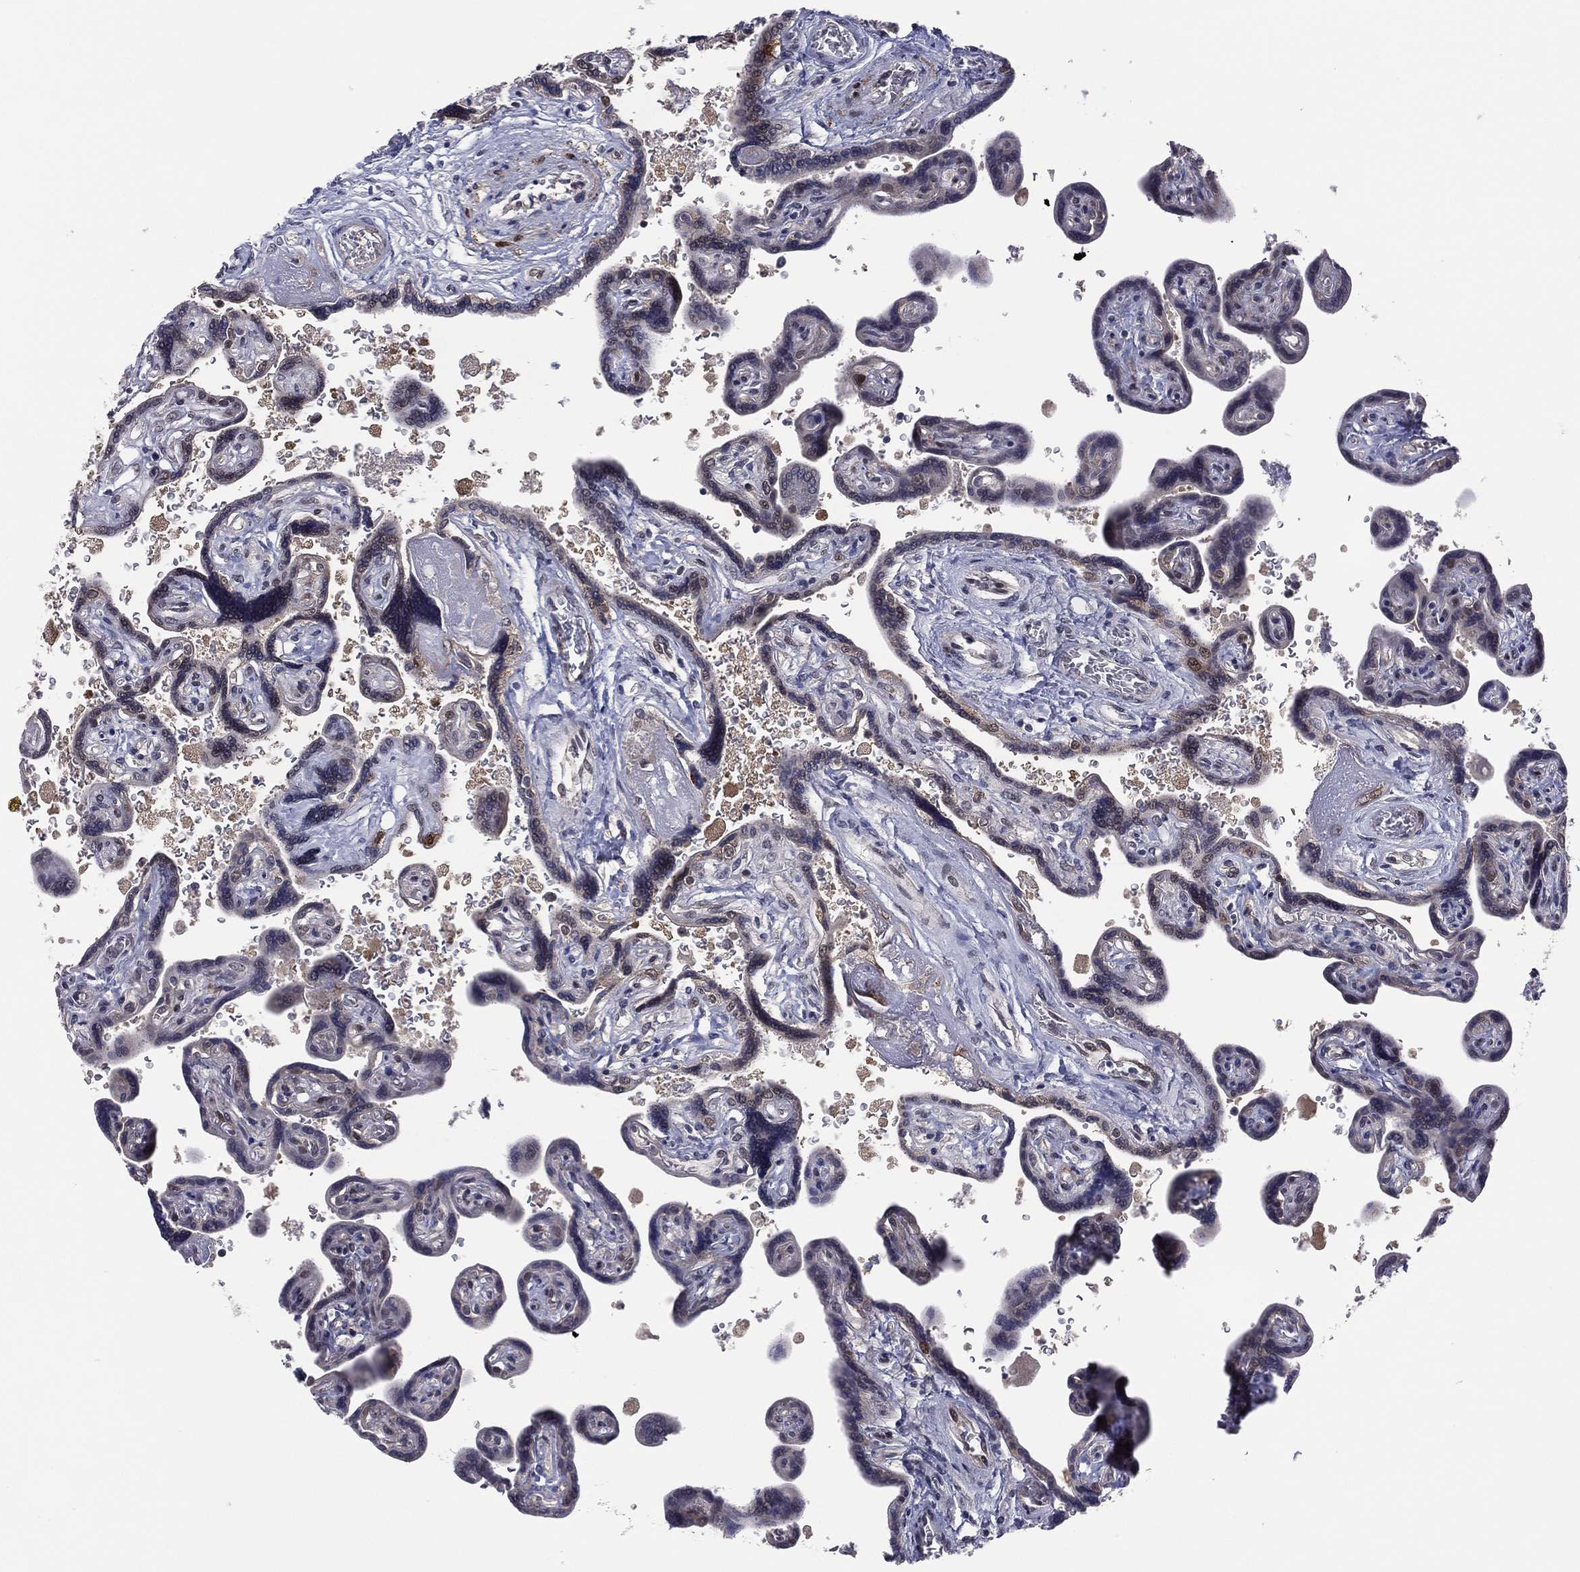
{"staining": {"intensity": "negative", "quantity": "none", "location": "none"}, "tissue": "placenta", "cell_type": "Decidual cells", "image_type": "normal", "snomed": [{"axis": "morphology", "description": "Normal tissue, NOS"}, {"axis": "topography", "description": "Placenta"}], "caption": "DAB (3,3'-diaminobenzidine) immunohistochemical staining of unremarkable placenta reveals no significant positivity in decidual cells.", "gene": "SNCG", "patient": {"sex": "female", "age": 32}}